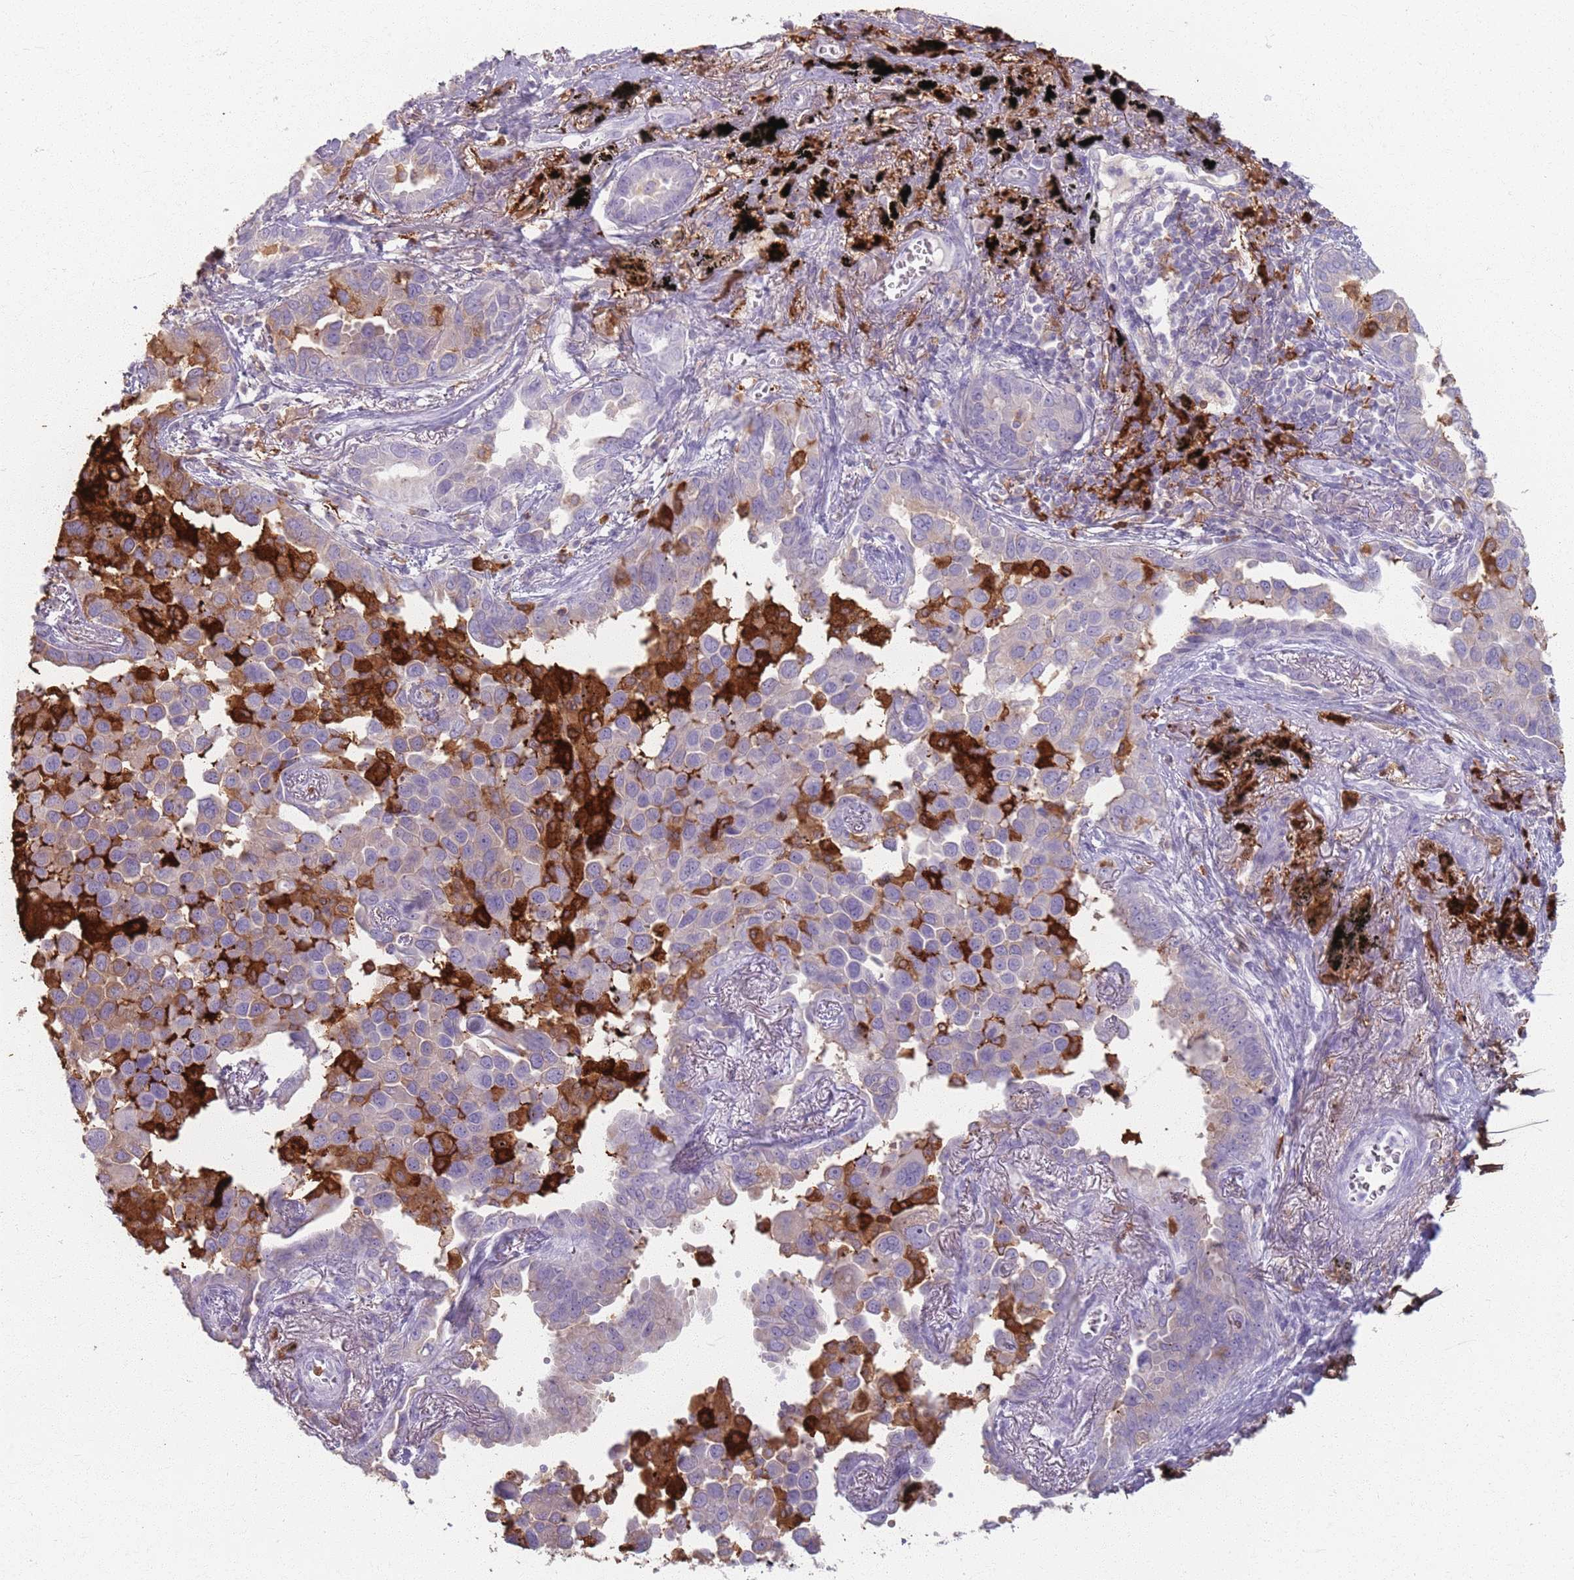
{"staining": {"intensity": "negative", "quantity": "none", "location": "none"}, "tissue": "lung cancer", "cell_type": "Tumor cells", "image_type": "cancer", "snomed": [{"axis": "morphology", "description": "Adenocarcinoma, NOS"}, {"axis": "topography", "description": "Lung"}], "caption": "Adenocarcinoma (lung) stained for a protein using immunohistochemistry displays no positivity tumor cells.", "gene": "GDPGP1", "patient": {"sex": "male", "age": 67}}